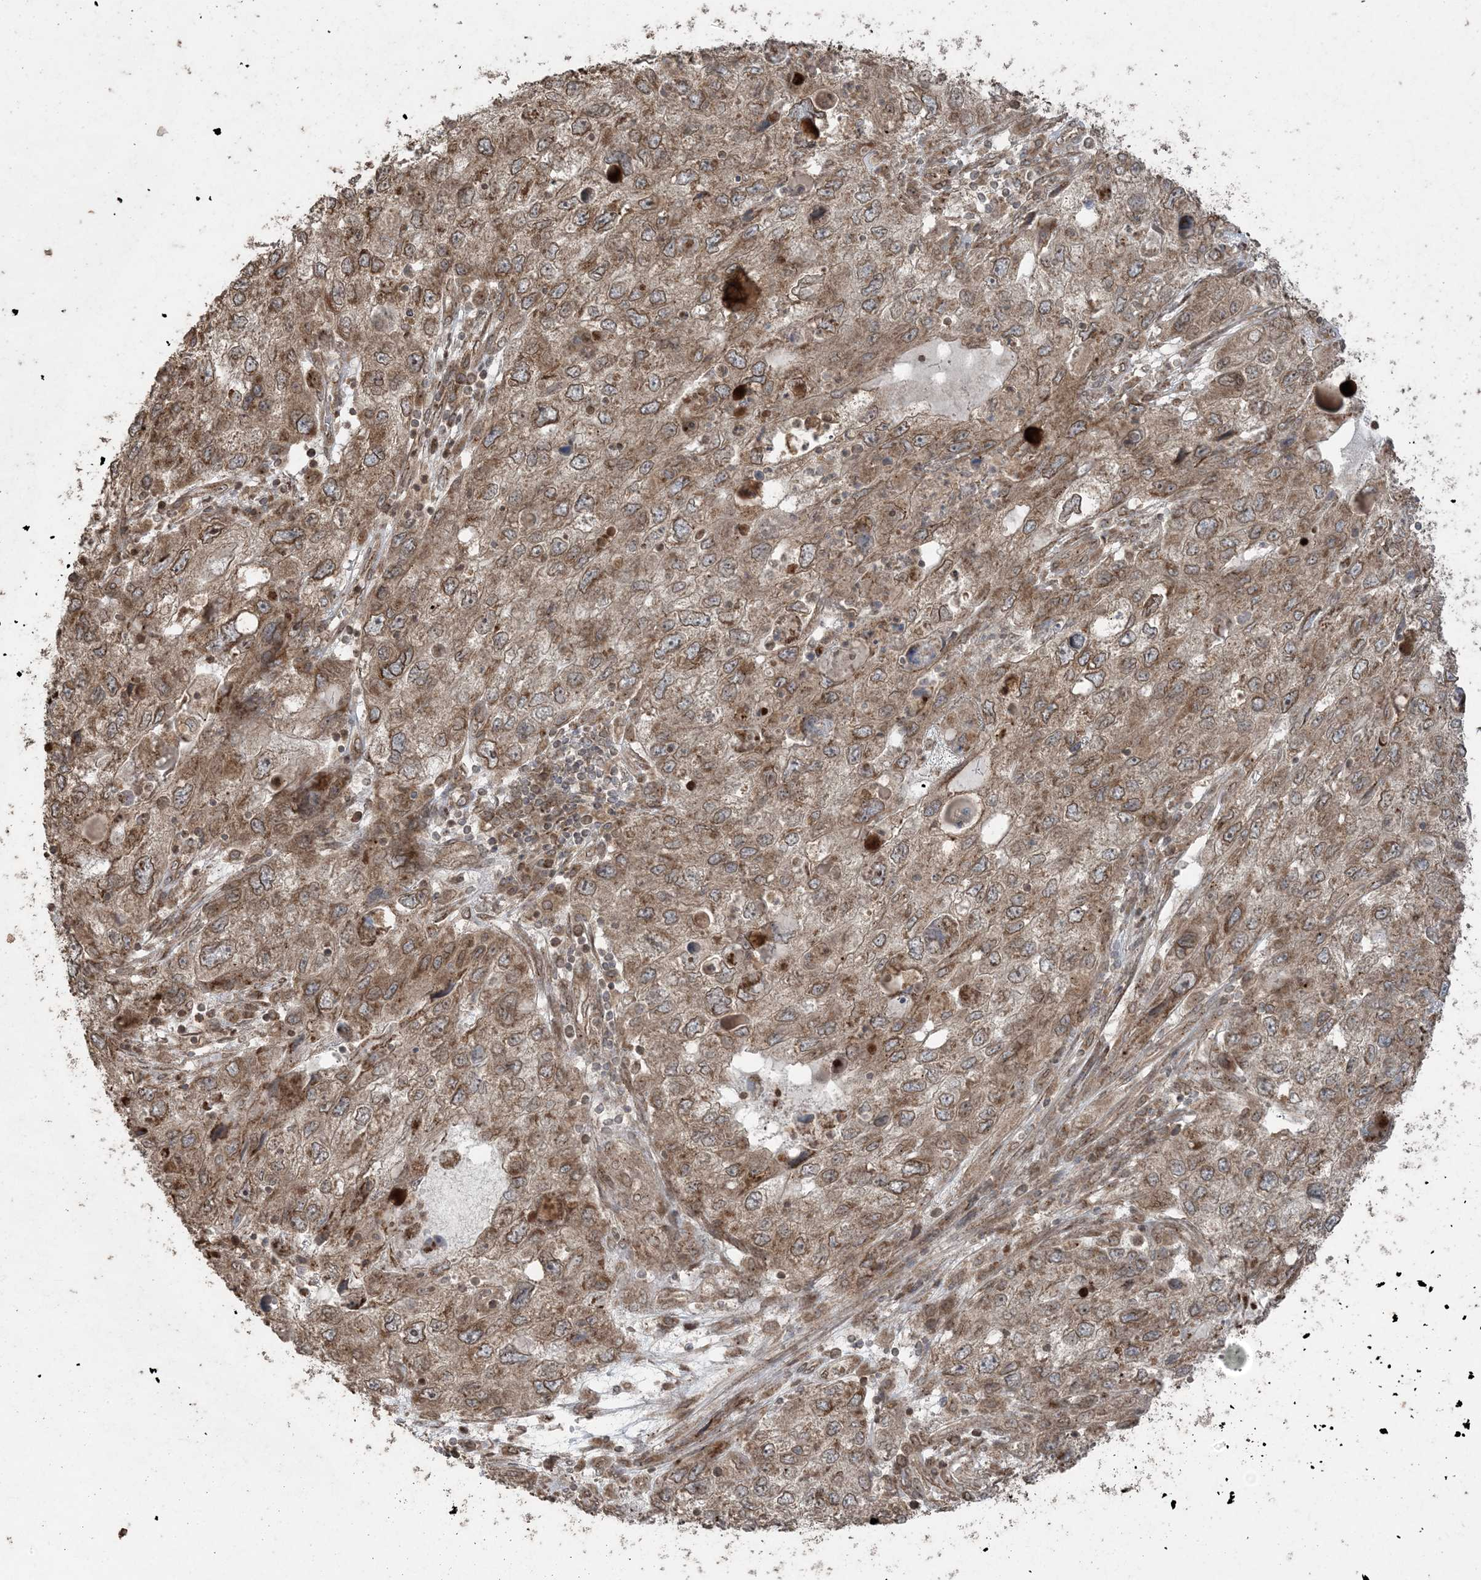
{"staining": {"intensity": "moderate", "quantity": ">75%", "location": "cytoplasmic/membranous,nuclear"}, "tissue": "endometrial cancer", "cell_type": "Tumor cells", "image_type": "cancer", "snomed": [{"axis": "morphology", "description": "Adenocarcinoma, NOS"}, {"axis": "topography", "description": "Endometrium"}], "caption": "Protein expression analysis of endometrial cancer exhibits moderate cytoplasmic/membranous and nuclear staining in about >75% of tumor cells.", "gene": "DDX19B", "patient": {"sex": "female", "age": 49}}